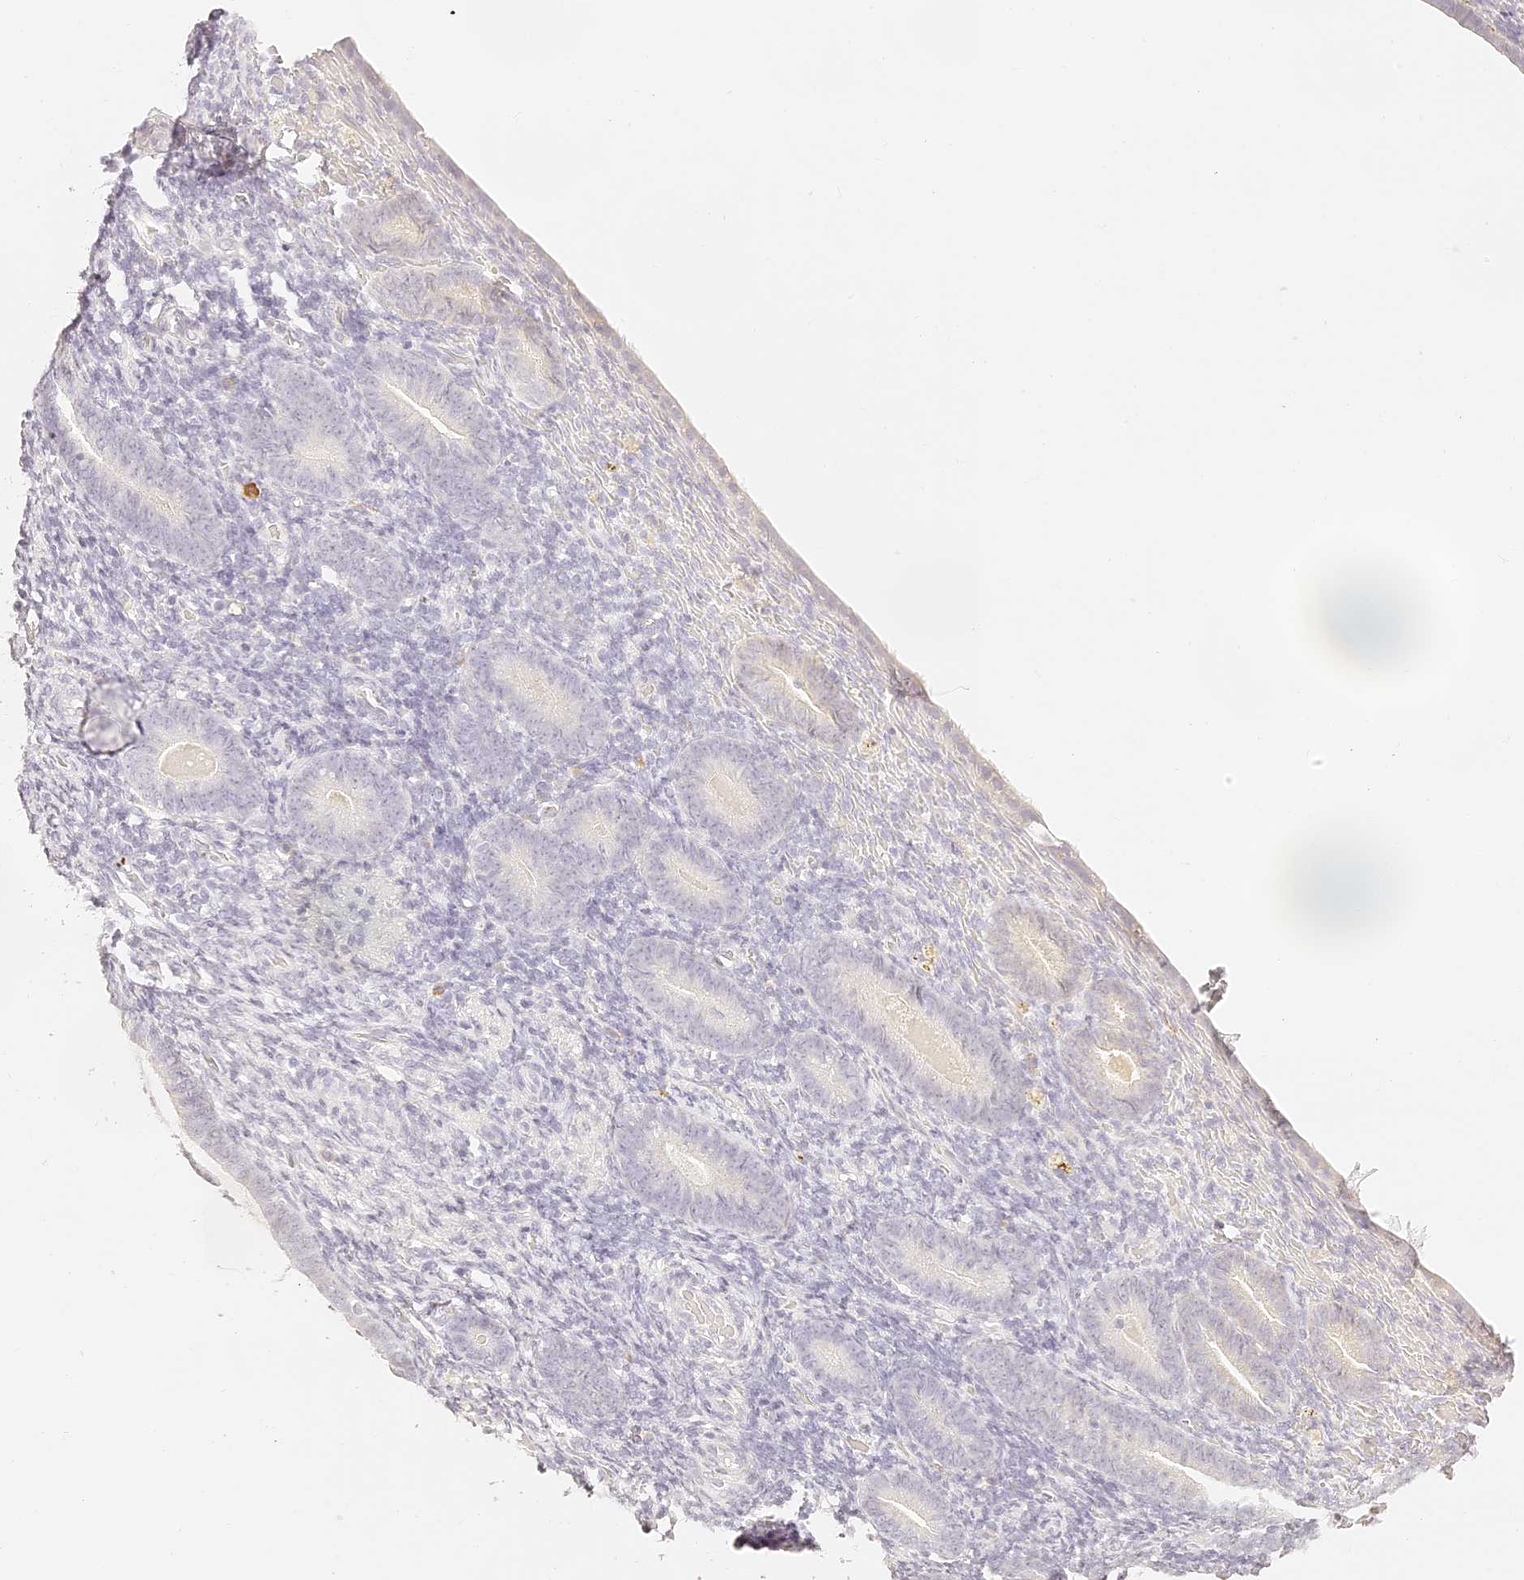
{"staining": {"intensity": "negative", "quantity": "none", "location": "none"}, "tissue": "endometrium", "cell_type": "Cells in endometrial stroma", "image_type": "normal", "snomed": [{"axis": "morphology", "description": "Normal tissue, NOS"}, {"axis": "topography", "description": "Endometrium"}], "caption": "Immunohistochemistry image of benign endometrium: human endometrium stained with DAB displays no significant protein staining in cells in endometrial stroma. (Stains: DAB (3,3'-diaminobenzidine) immunohistochemistry (IHC) with hematoxylin counter stain, Microscopy: brightfield microscopy at high magnification).", "gene": "TRIM45", "patient": {"sex": "female", "age": 51}}